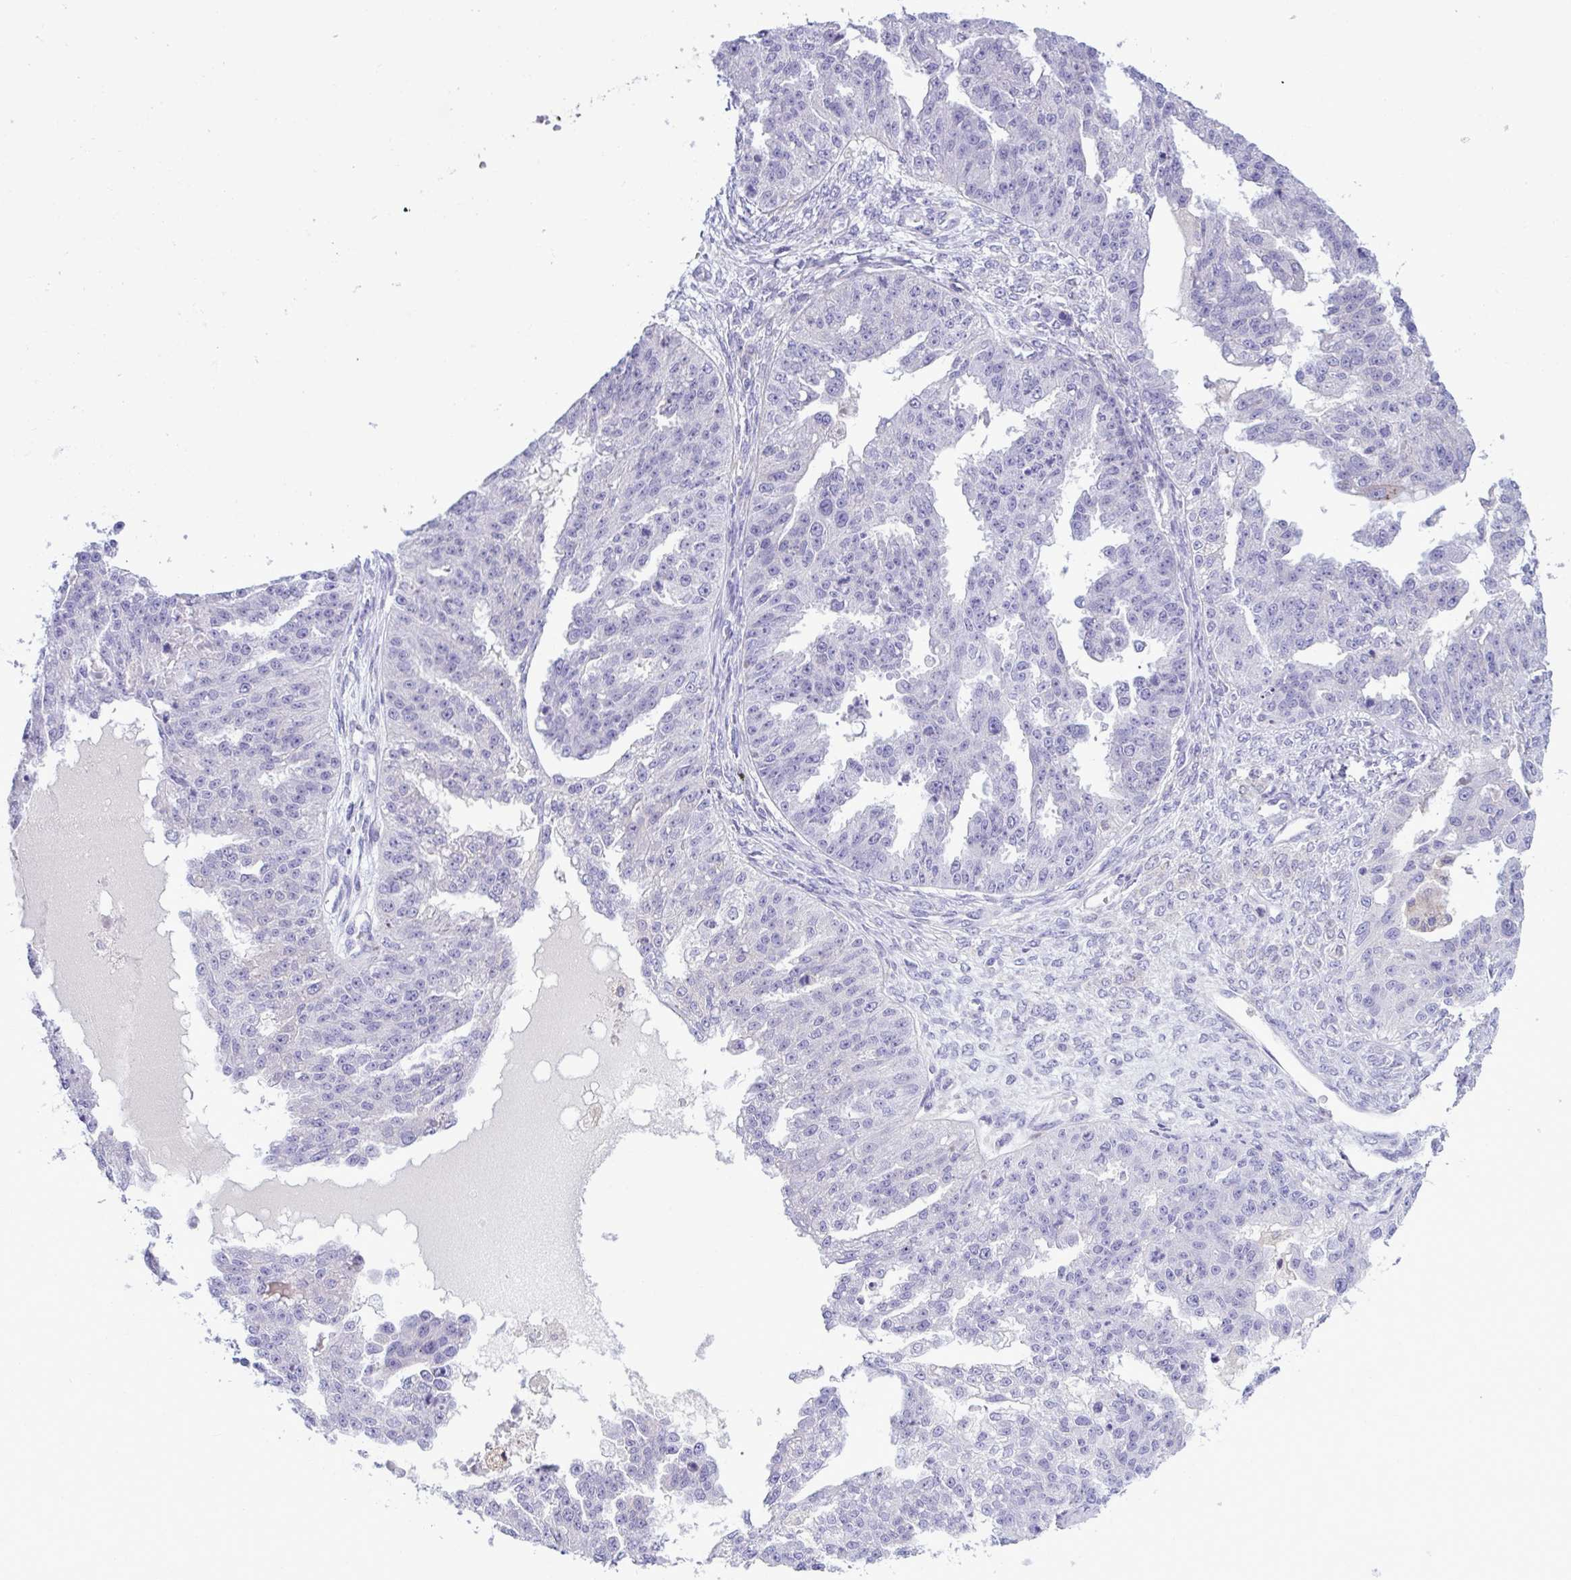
{"staining": {"intensity": "negative", "quantity": "none", "location": "none"}, "tissue": "ovarian cancer", "cell_type": "Tumor cells", "image_type": "cancer", "snomed": [{"axis": "morphology", "description": "Cystadenocarcinoma, serous, NOS"}, {"axis": "topography", "description": "Ovary"}], "caption": "A high-resolution micrograph shows immunohistochemistry staining of ovarian cancer, which reveals no significant expression in tumor cells.", "gene": "SREBF1", "patient": {"sex": "female", "age": 58}}